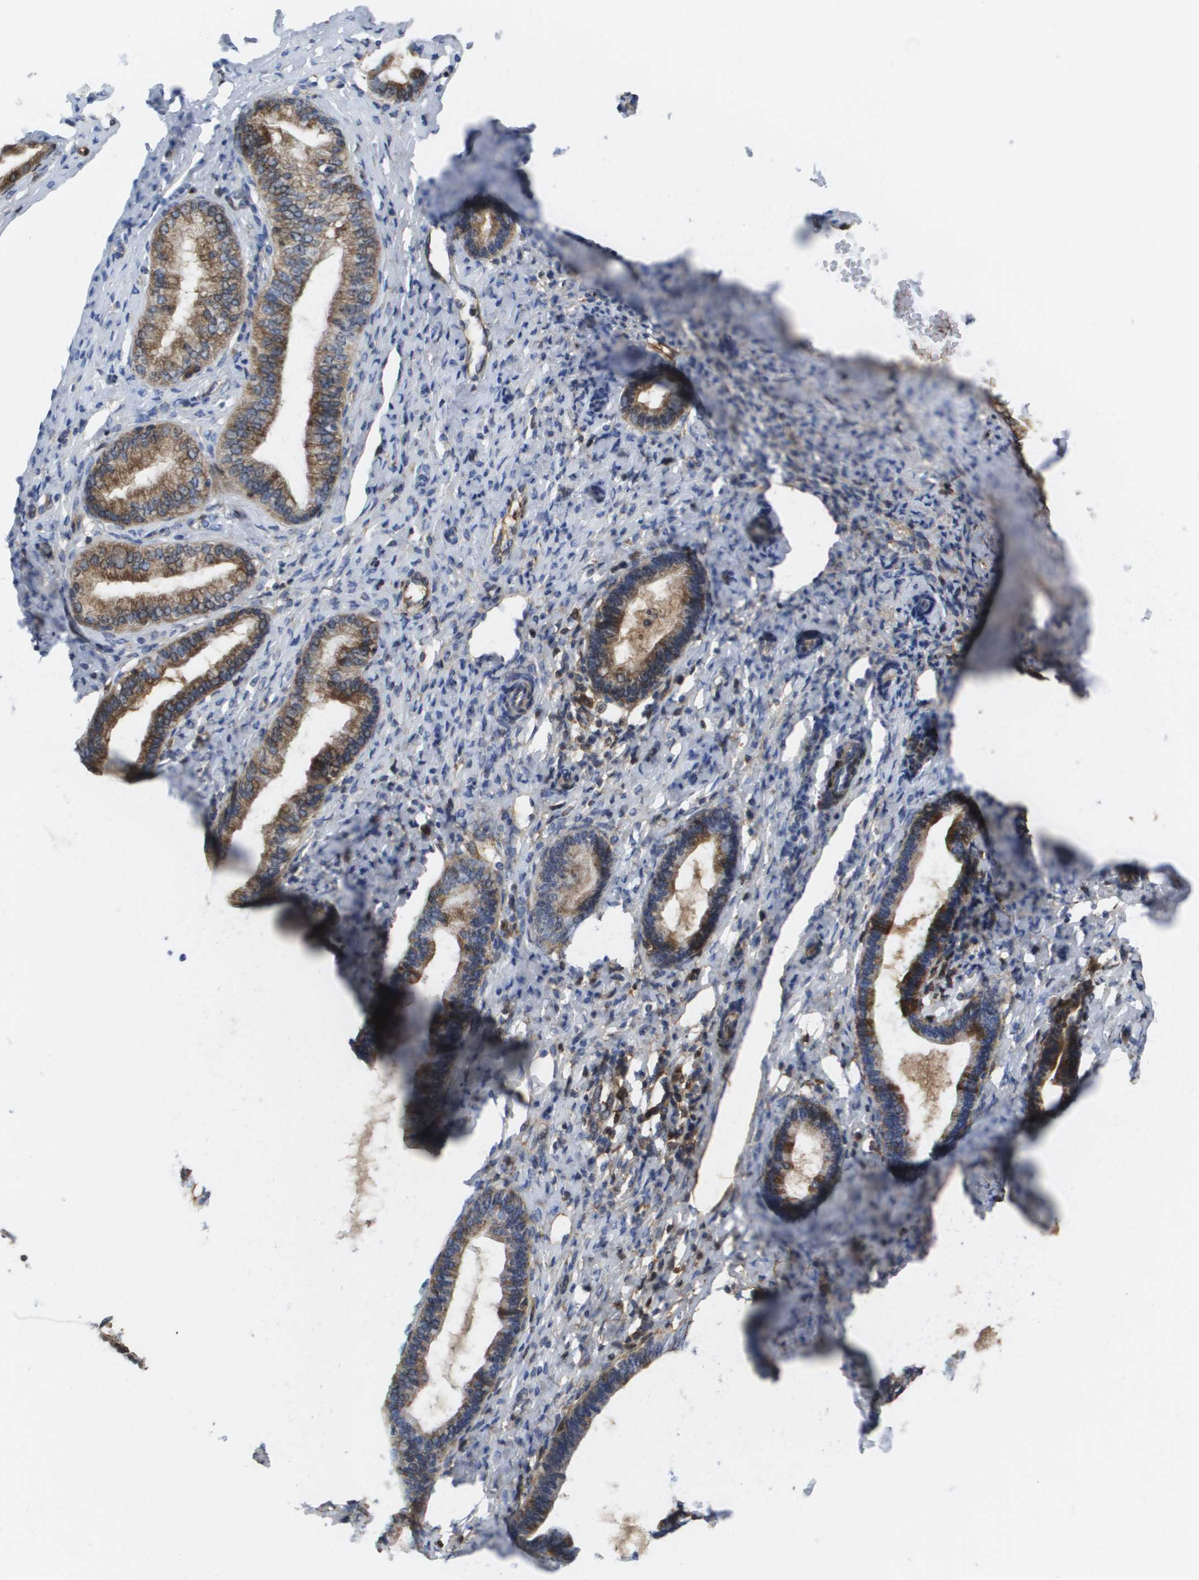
{"staining": {"intensity": "moderate", "quantity": "<25%", "location": "cytoplasmic/membranous"}, "tissue": "endometrium", "cell_type": "Cells in endometrial stroma", "image_type": "normal", "snomed": [{"axis": "morphology", "description": "Normal tissue, NOS"}, {"axis": "topography", "description": "Endometrium"}], "caption": "Moderate cytoplasmic/membranous protein positivity is identified in about <25% of cells in endometrial stroma in endometrium. The protein of interest is shown in brown color, while the nuclei are stained blue.", "gene": "SERPINC1", "patient": {"sex": "female", "age": 61}}